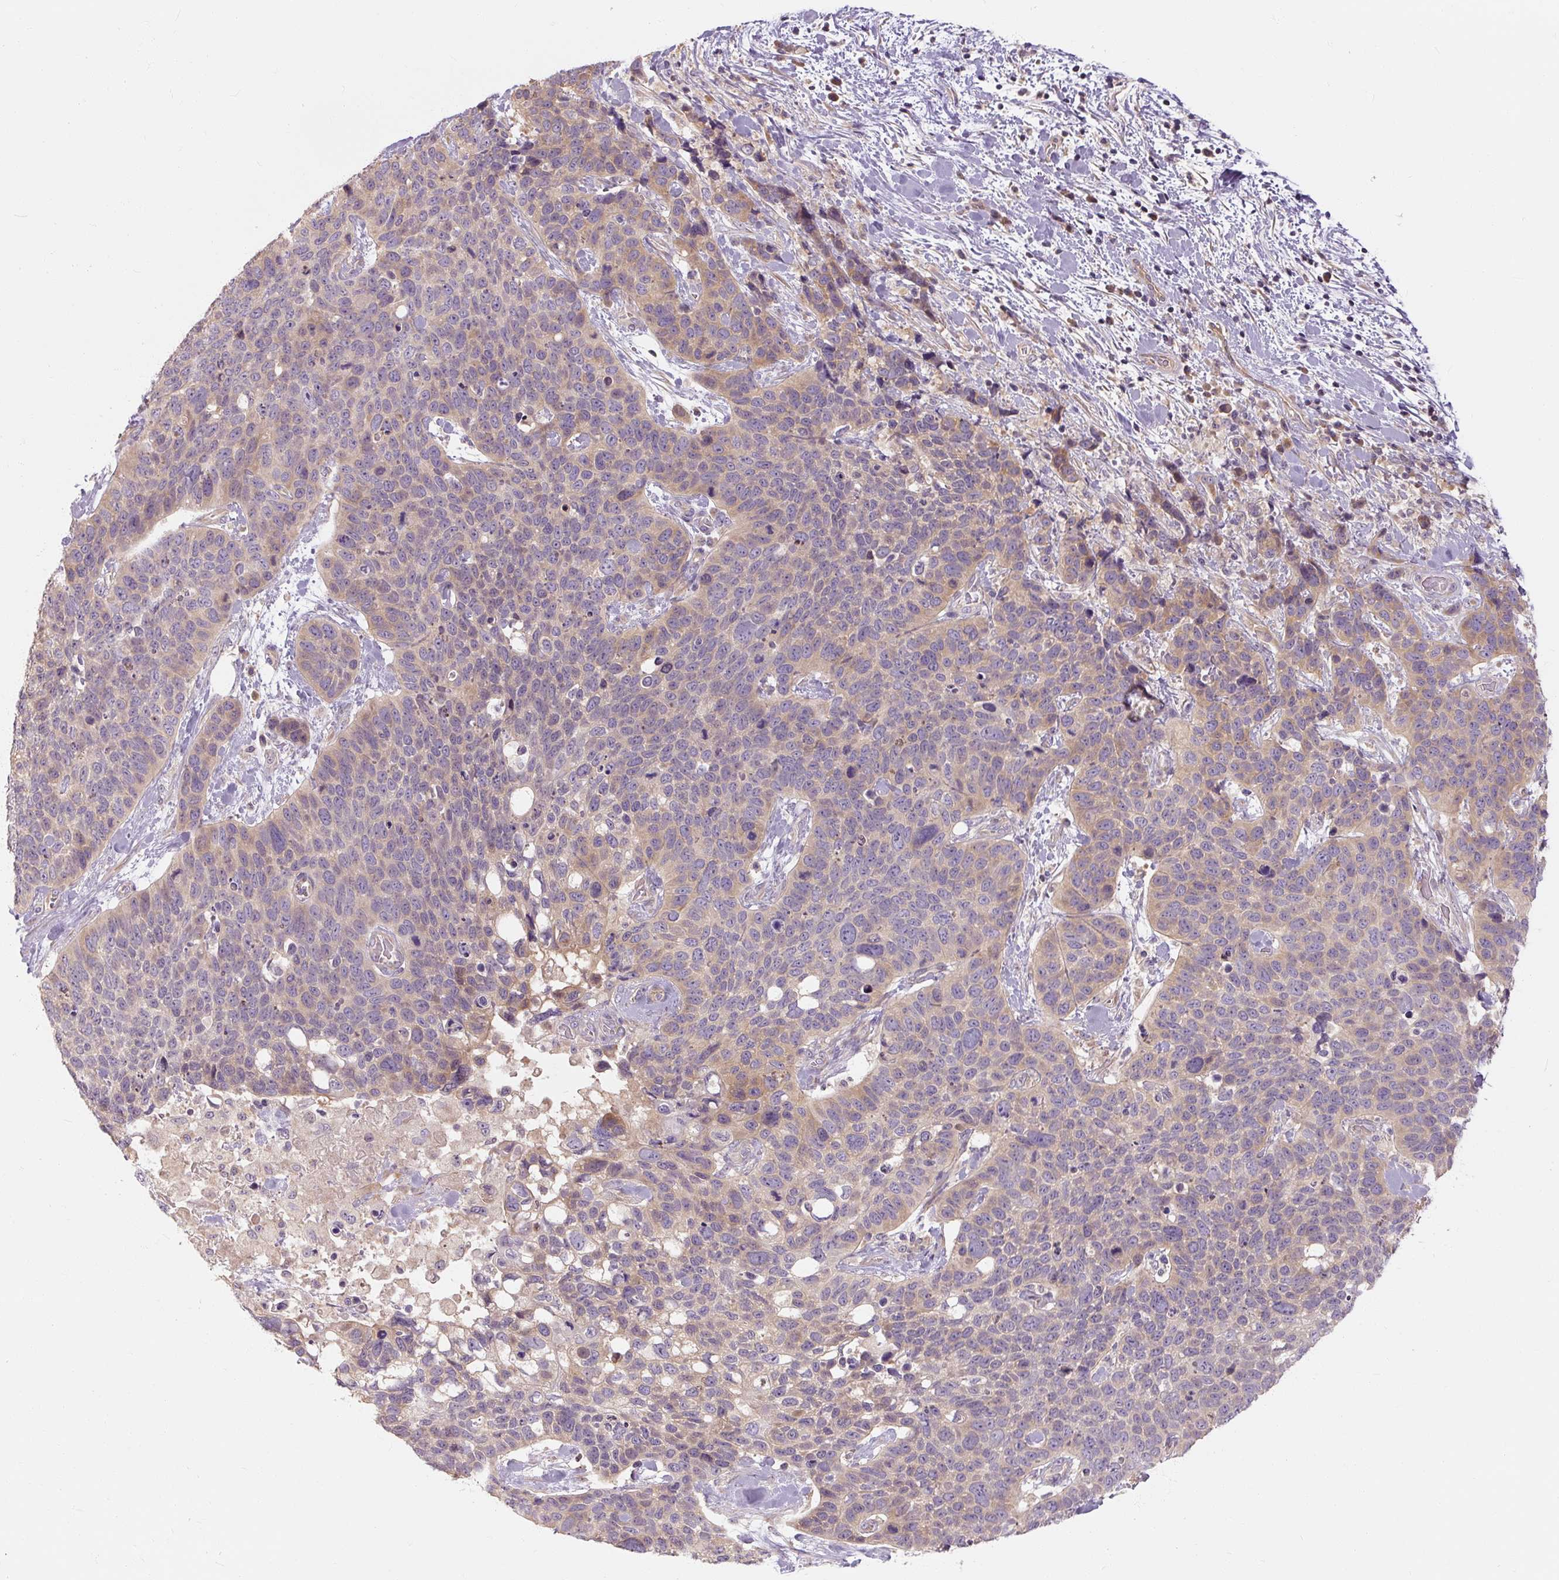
{"staining": {"intensity": "weak", "quantity": "<25%", "location": "cytoplasmic/membranous"}, "tissue": "lung cancer", "cell_type": "Tumor cells", "image_type": "cancer", "snomed": [{"axis": "morphology", "description": "Squamous cell carcinoma, NOS"}, {"axis": "topography", "description": "Lung"}], "caption": "DAB (3,3'-diaminobenzidine) immunohistochemical staining of lung squamous cell carcinoma displays no significant expression in tumor cells.", "gene": "RB1CC1", "patient": {"sex": "male", "age": 62}}